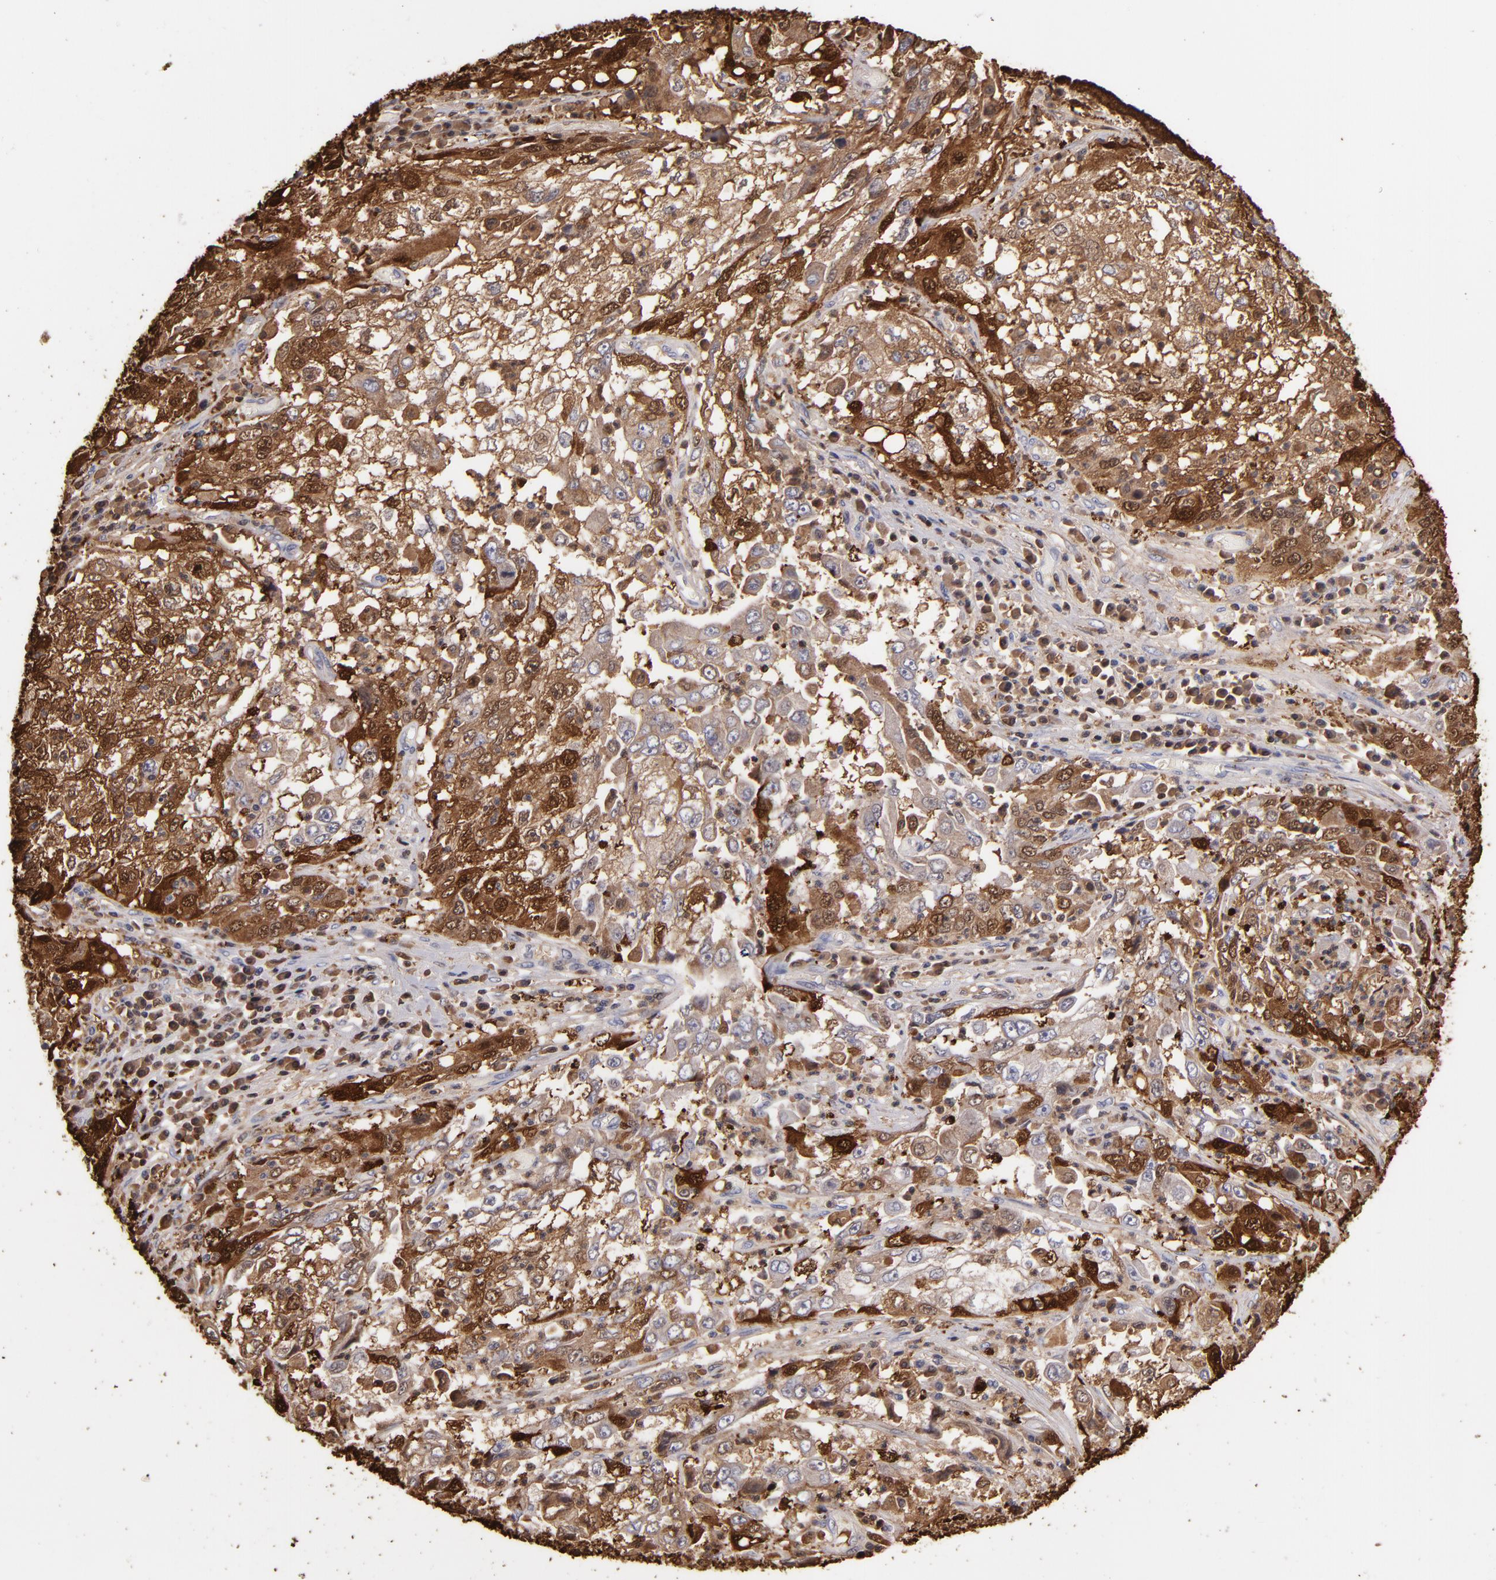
{"staining": {"intensity": "strong", "quantity": ">75%", "location": "cytoplasmic/membranous,nuclear"}, "tissue": "cervical cancer", "cell_type": "Tumor cells", "image_type": "cancer", "snomed": [{"axis": "morphology", "description": "Squamous cell carcinoma, NOS"}, {"axis": "topography", "description": "Cervix"}], "caption": "Tumor cells demonstrate high levels of strong cytoplasmic/membranous and nuclear positivity in approximately >75% of cells in human cervical squamous cell carcinoma.", "gene": "S100A2", "patient": {"sex": "female", "age": 36}}